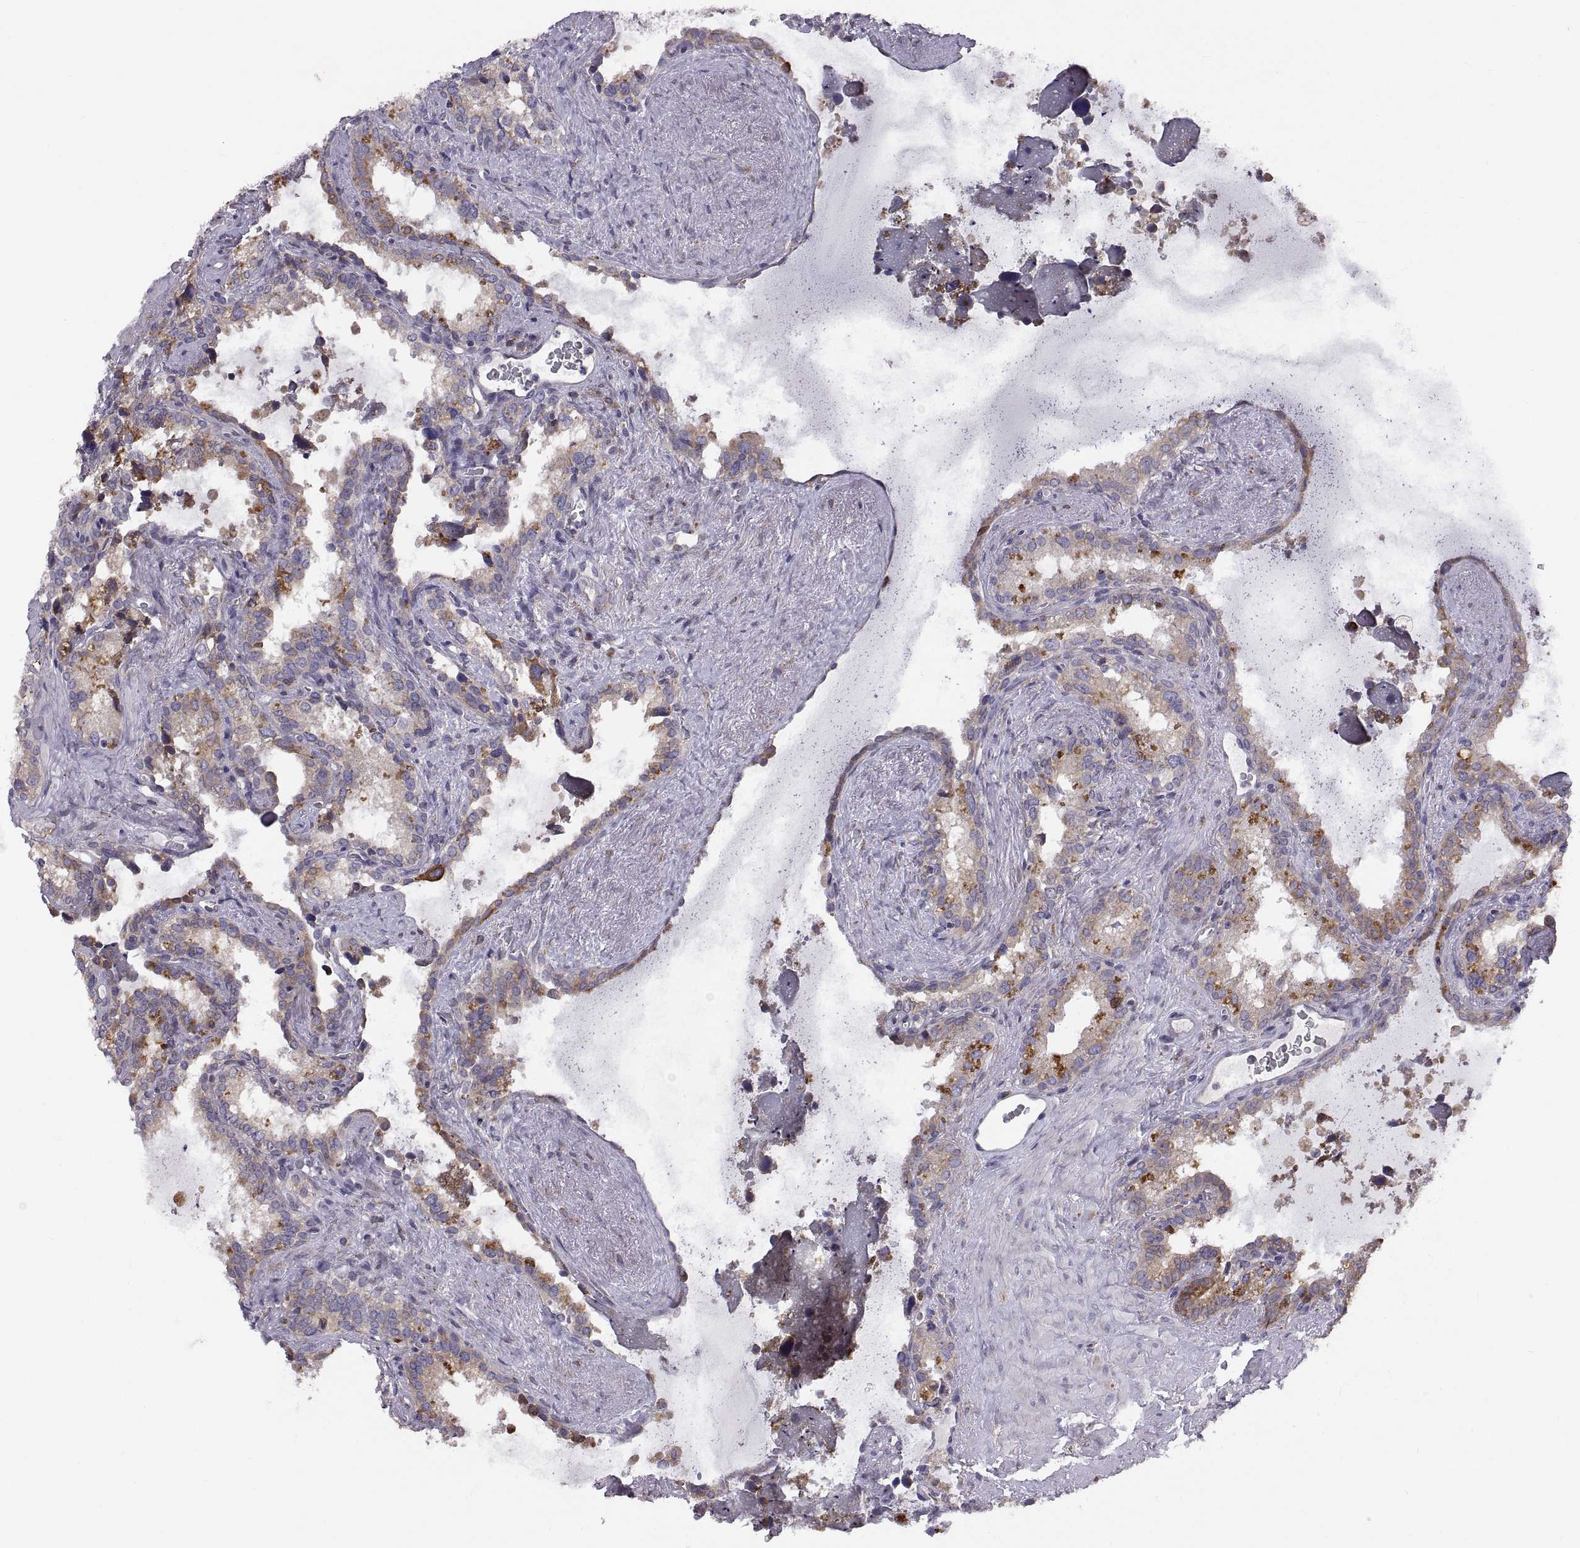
{"staining": {"intensity": "strong", "quantity": "25%-75%", "location": "cytoplasmic/membranous"}, "tissue": "seminal vesicle", "cell_type": "Glandular cells", "image_type": "normal", "snomed": [{"axis": "morphology", "description": "Normal tissue, NOS"}, {"axis": "topography", "description": "Seminal veicle"}], "caption": "Immunohistochemical staining of normal seminal vesicle shows 25%-75% levels of strong cytoplasmic/membranous protein expression in about 25%-75% of glandular cells.", "gene": "PLEKHB2", "patient": {"sex": "male", "age": 71}}